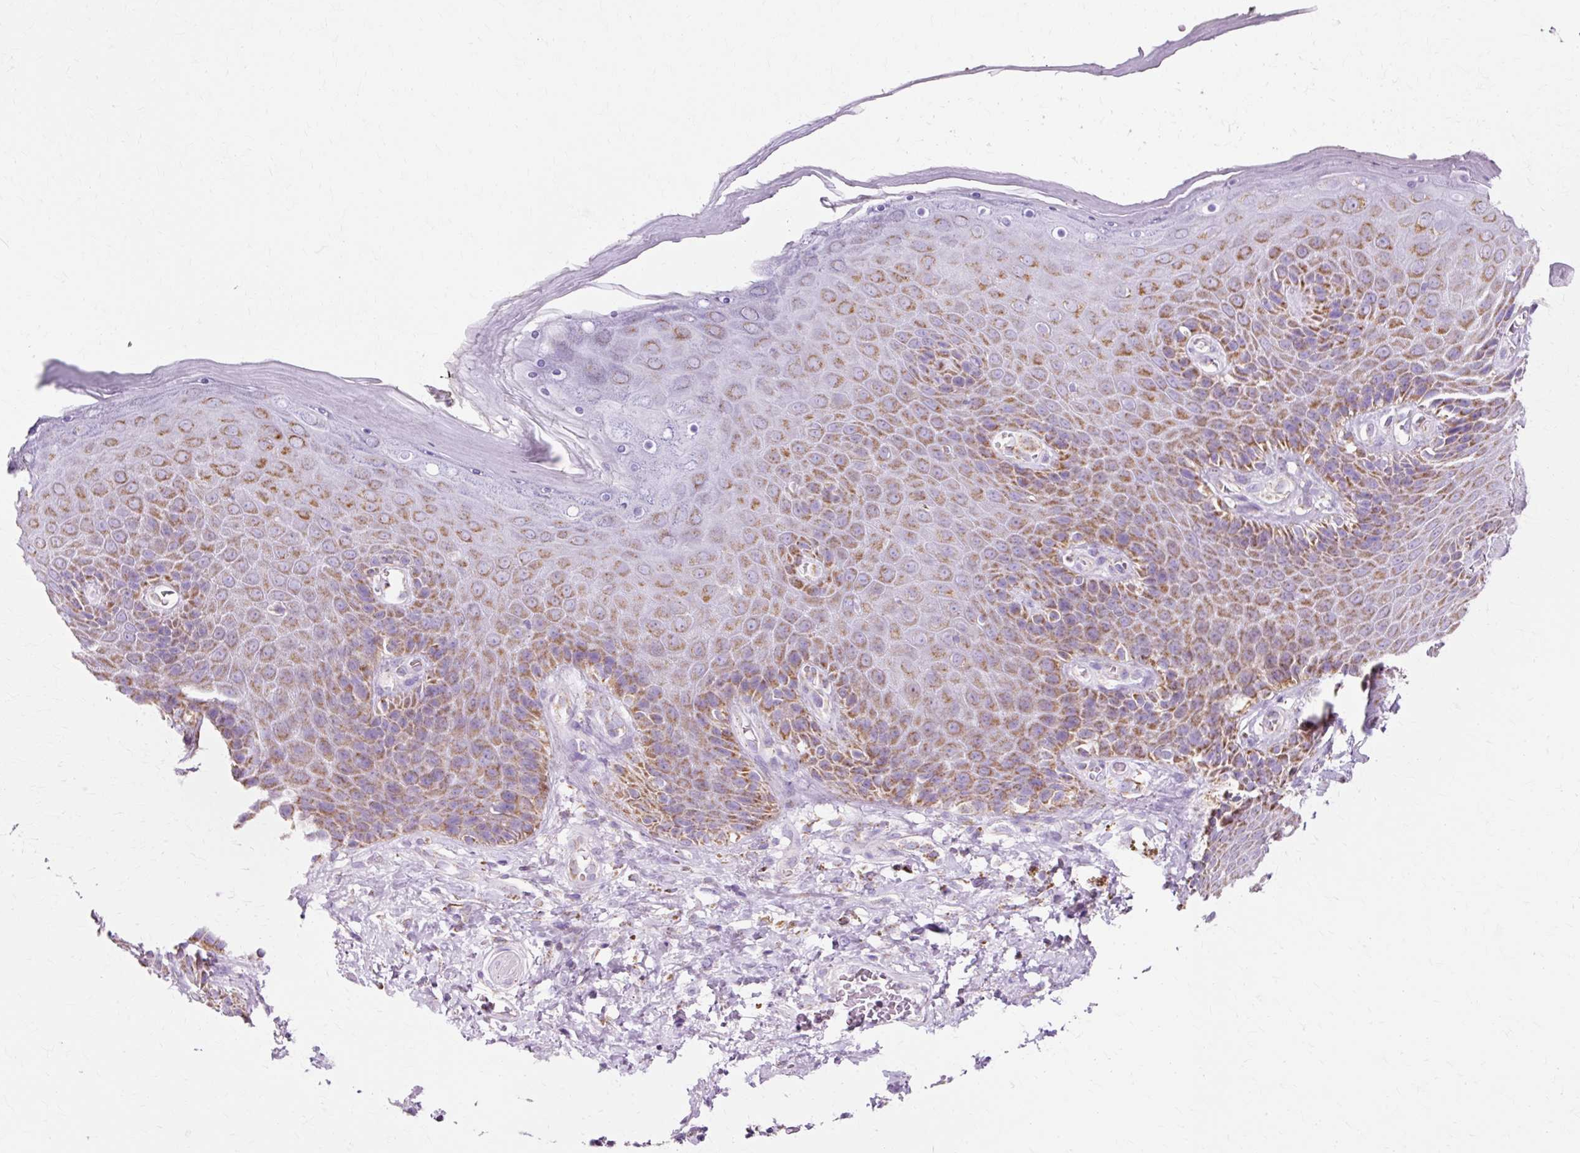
{"staining": {"intensity": "moderate", "quantity": ">75%", "location": "cytoplasmic/membranous"}, "tissue": "skin", "cell_type": "Epidermal cells", "image_type": "normal", "snomed": [{"axis": "morphology", "description": "Normal tissue, NOS"}, {"axis": "topography", "description": "Anal"}, {"axis": "topography", "description": "Peripheral nerve tissue"}], "caption": "About >75% of epidermal cells in benign skin demonstrate moderate cytoplasmic/membranous protein expression as visualized by brown immunohistochemical staining.", "gene": "ATP5PO", "patient": {"sex": "male", "age": 53}}